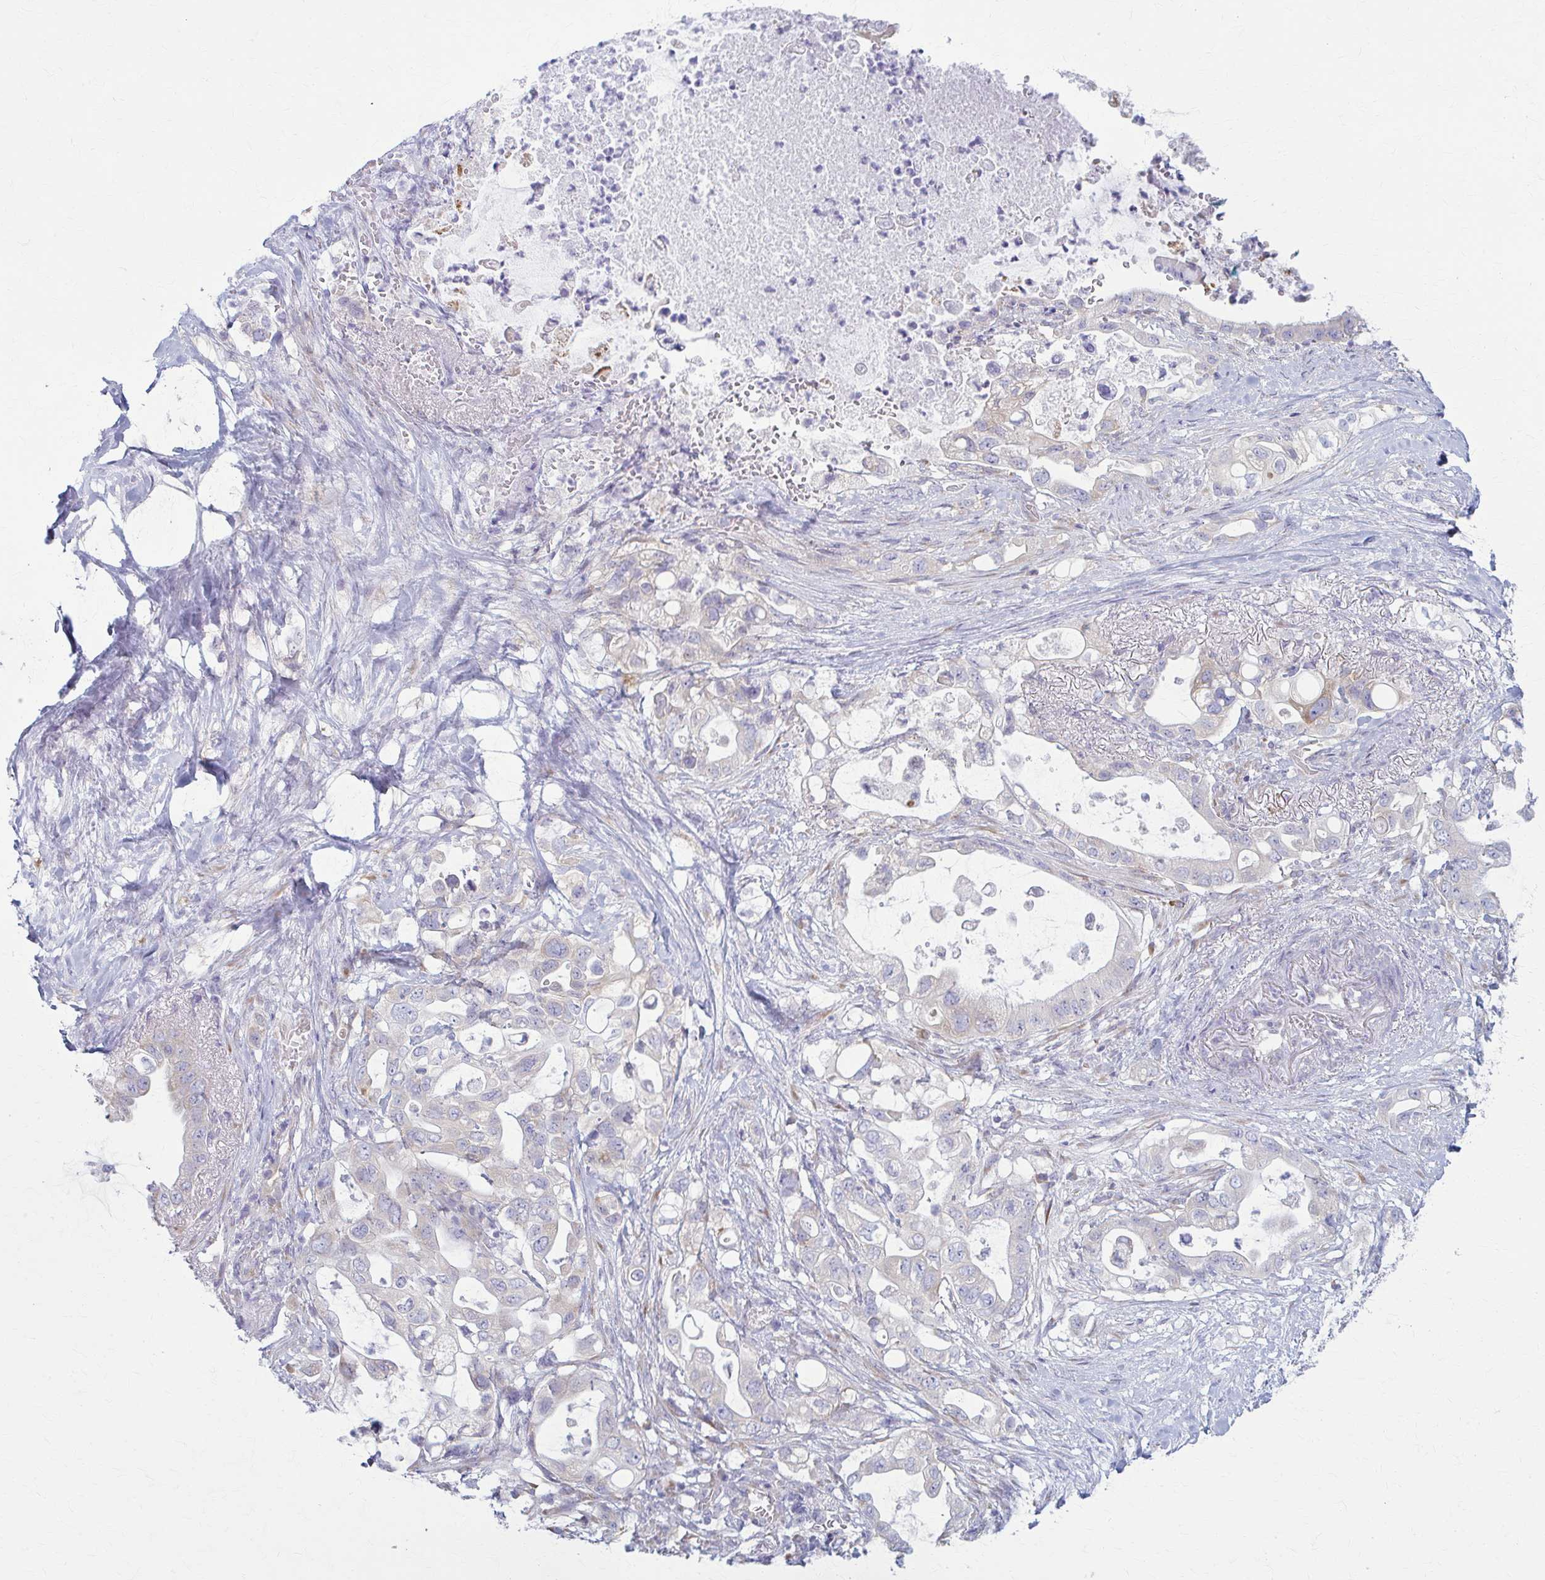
{"staining": {"intensity": "negative", "quantity": "none", "location": "none"}, "tissue": "pancreatic cancer", "cell_type": "Tumor cells", "image_type": "cancer", "snomed": [{"axis": "morphology", "description": "Adenocarcinoma, NOS"}, {"axis": "topography", "description": "Pancreas"}], "caption": "Immunohistochemical staining of pancreatic adenocarcinoma reveals no significant staining in tumor cells. (Stains: DAB (3,3'-diaminobenzidine) immunohistochemistry with hematoxylin counter stain, Microscopy: brightfield microscopy at high magnification).", "gene": "PRKRA", "patient": {"sex": "female", "age": 72}}